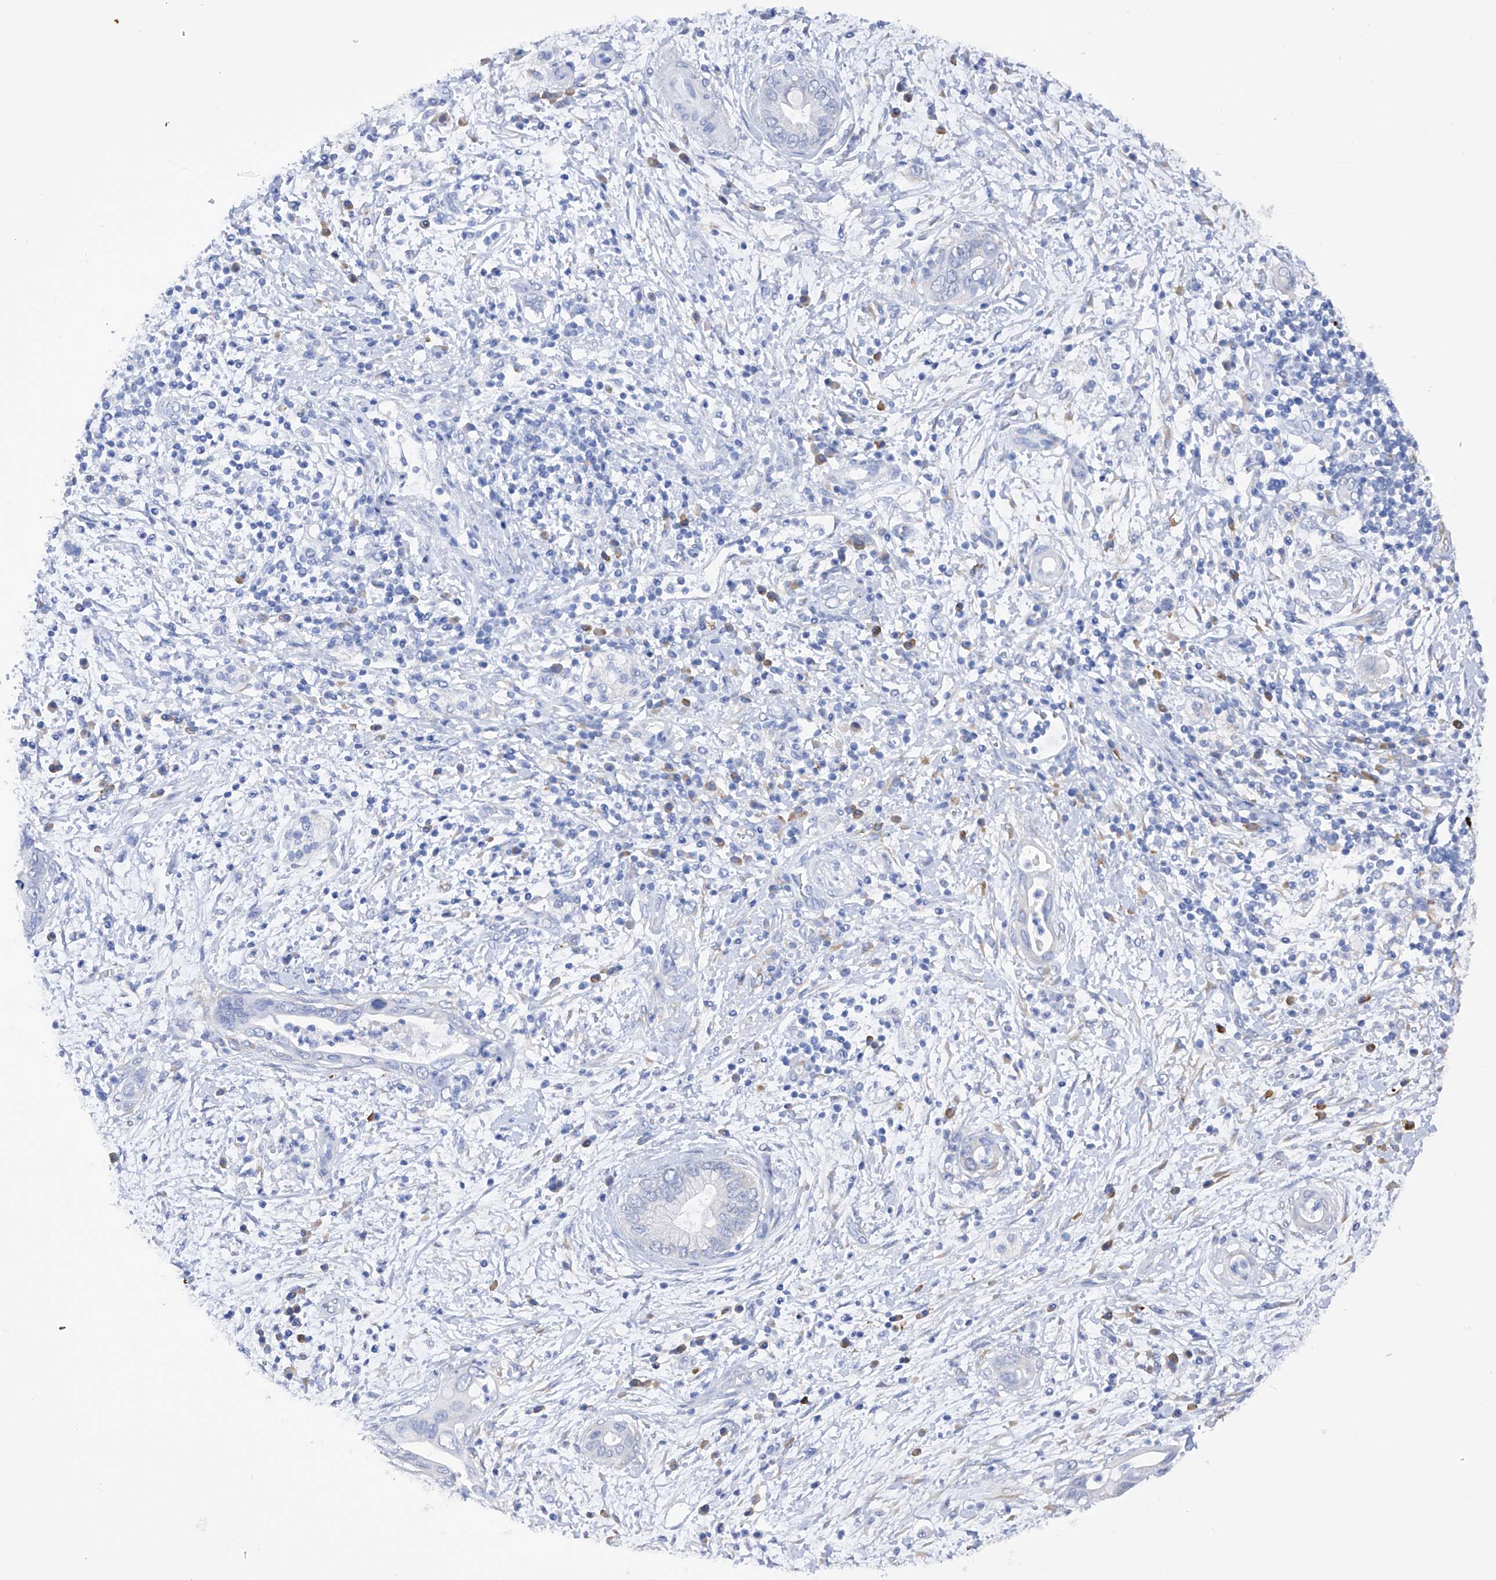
{"staining": {"intensity": "negative", "quantity": "none", "location": "none"}, "tissue": "pancreatic cancer", "cell_type": "Tumor cells", "image_type": "cancer", "snomed": [{"axis": "morphology", "description": "Adenocarcinoma, NOS"}, {"axis": "topography", "description": "Pancreas"}], "caption": "There is no significant staining in tumor cells of adenocarcinoma (pancreatic). (DAB (3,3'-diaminobenzidine) immunohistochemistry visualized using brightfield microscopy, high magnification).", "gene": "PDIA5", "patient": {"sex": "male", "age": 75}}